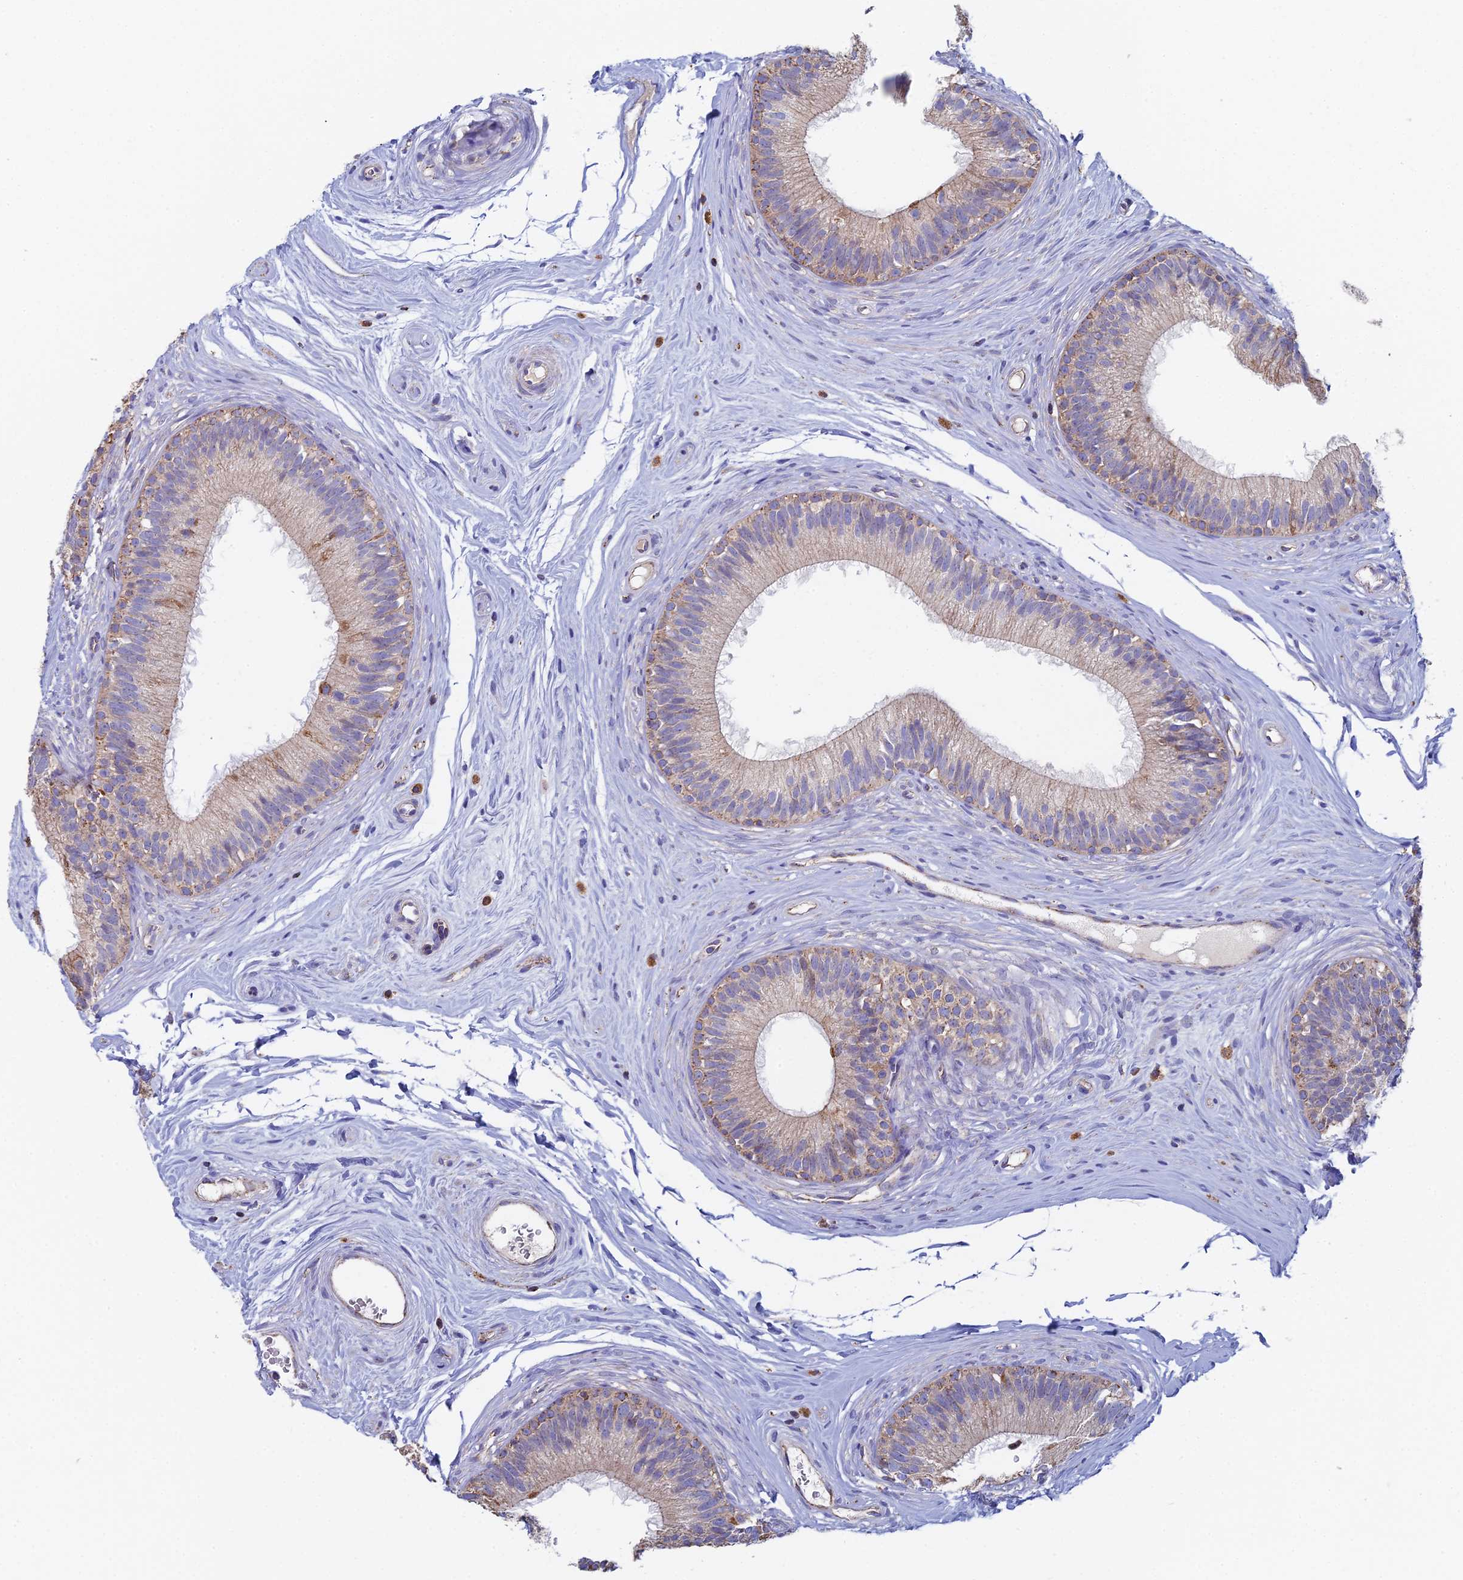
{"staining": {"intensity": "moderate", "quantity": "<25%", "location": "cytoplasmic/membranous"}, "tissue": "epididymis", "cell_type": "Glandular cells", "image_type": "normal", "snomed": [{"axis": "morphology", "description": "Normal tissue, NOS"}, {"axis": "topography", "description": "Epididymis"}], "caption": "About <25% of glandular cells in unremarkable human epididymis display moderate cytoplasmic/membranous protein expression as visualized by brown immunohistochemical staining.", "gene": "SPOCK2", "patient": {"sex": "male", "age": 33}}